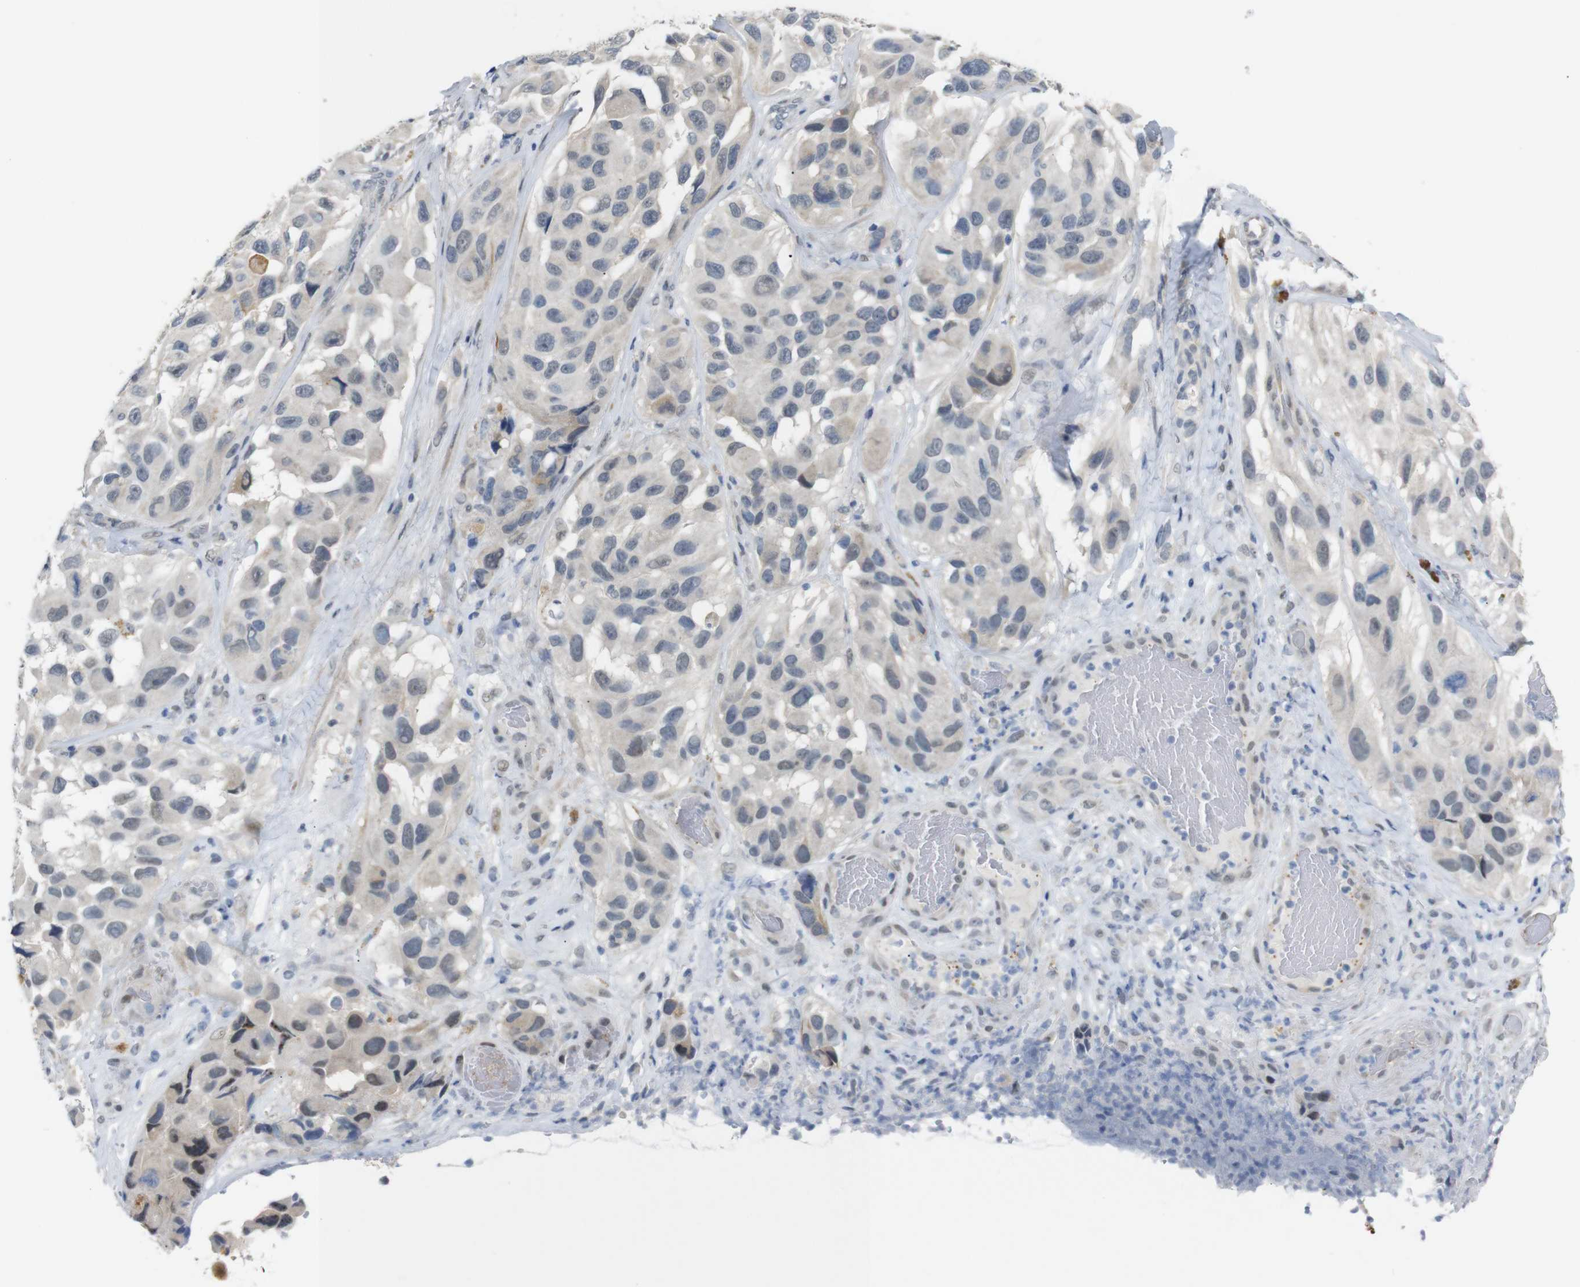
{"staining": {"intensity": "negative", "quantity": "none", "location": "none"}, "tissue": "melanoma", "cell_type": "Tumor cells", "image_type": "cancer", "snomed": [{"axis": "morphology", "description": "Malignant melanoma, NOS"}, {"axis": "topography", "description": "Skin"}], "caption": "Malignant melanoma was stained to show a protein in brown. There is no significant positivity in tumor cells. (Brightfield microscopy of DAB (3,3'-diaminobenzidine) immunohistochemistry at high magnification).", "gene": "GPR158", "patient": {"sex": "female", "age": 73}}